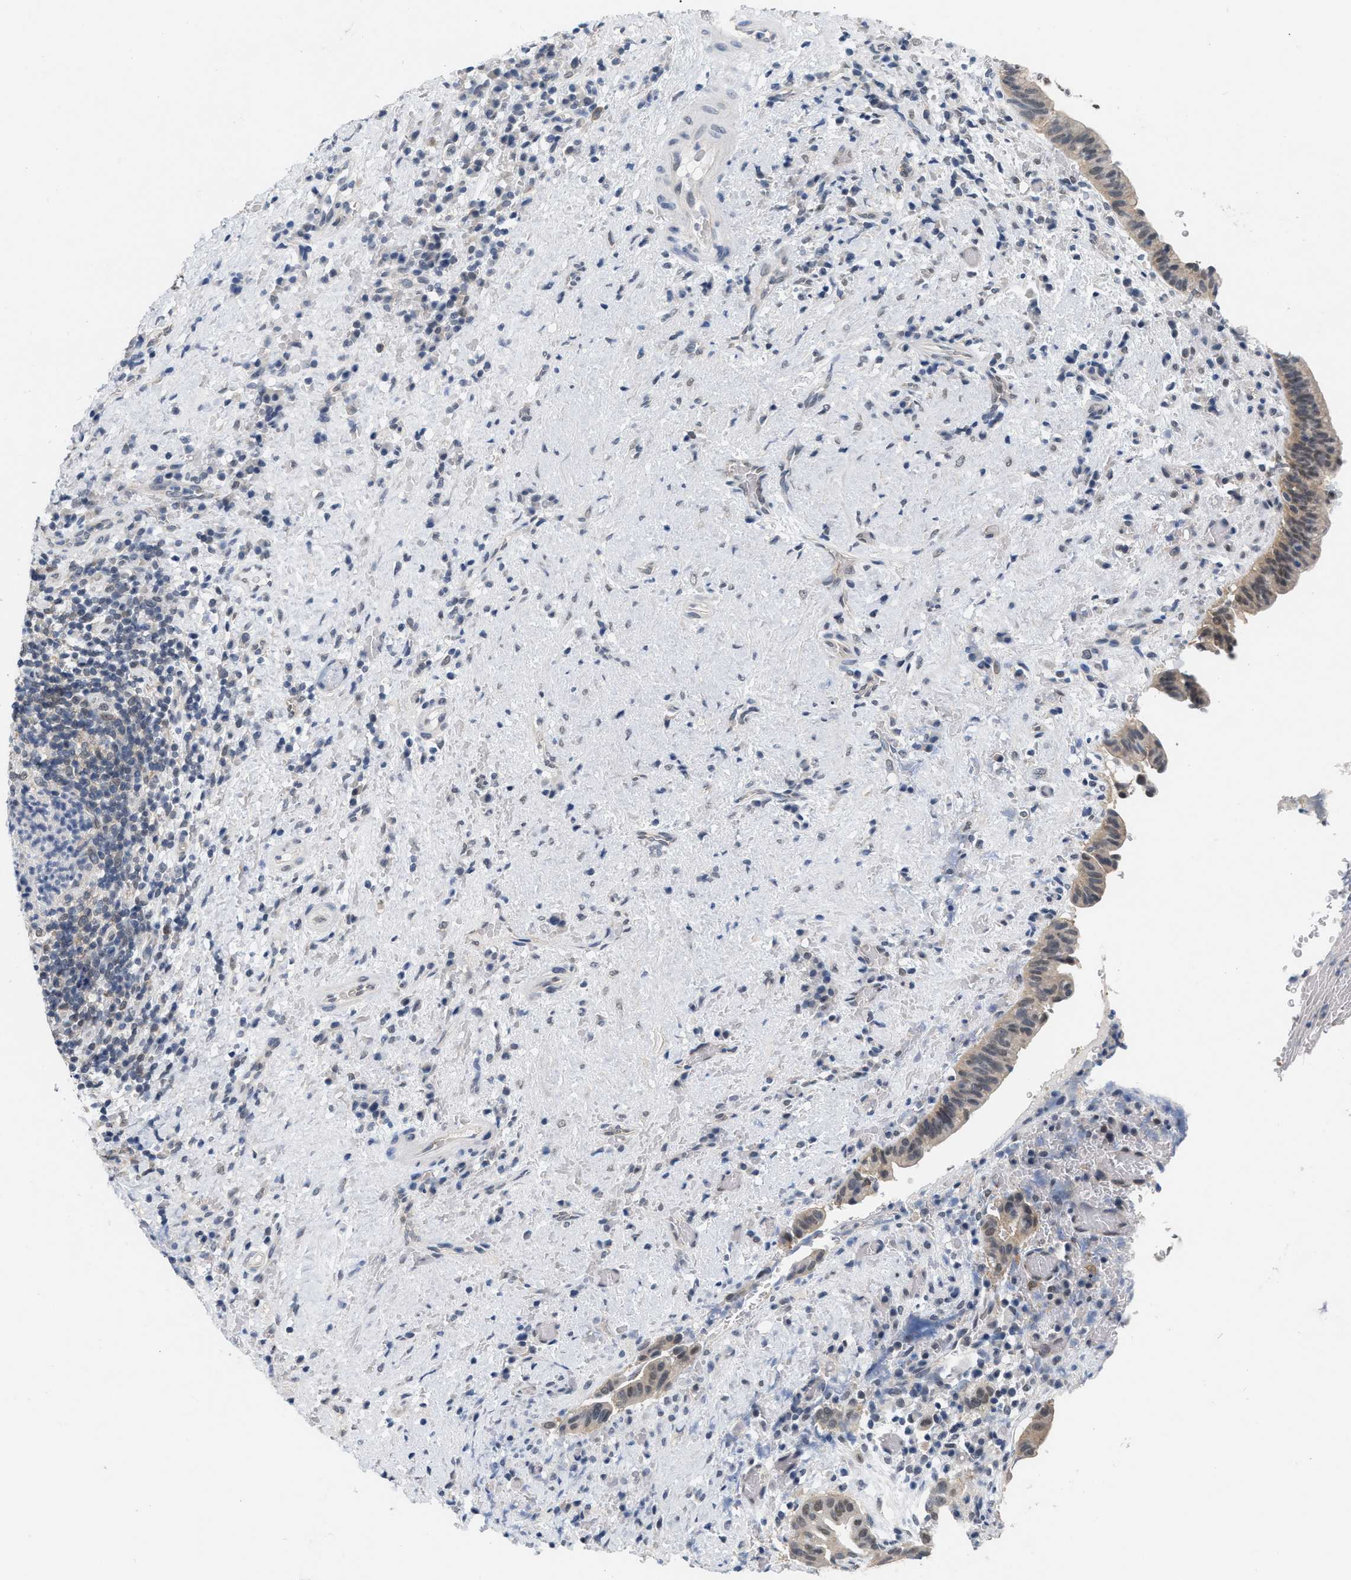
{"staining": {"intensity": "weak", "quantity": "25%-75%", "location": "cytoplasmic/membranous,nuclear"}, "tissue": "liver cancer", "cell_type": "Tumor cells", "image_type": "cancer", "snomed": [{"axis": "morphology", "description": "Cholangiocarcinoma"}, {"axis": "topography", "description": "Liver"}], "caption": "Liver cancer (cholangiocarcinoma) stained with a brown dye exhibits weak cytoplasmic/membranous and nuclear positive expression in approximately 25%-75% of tumor cells.", "gene": "RUVBL1", "patient": {"sex": "female", "age": 38}}